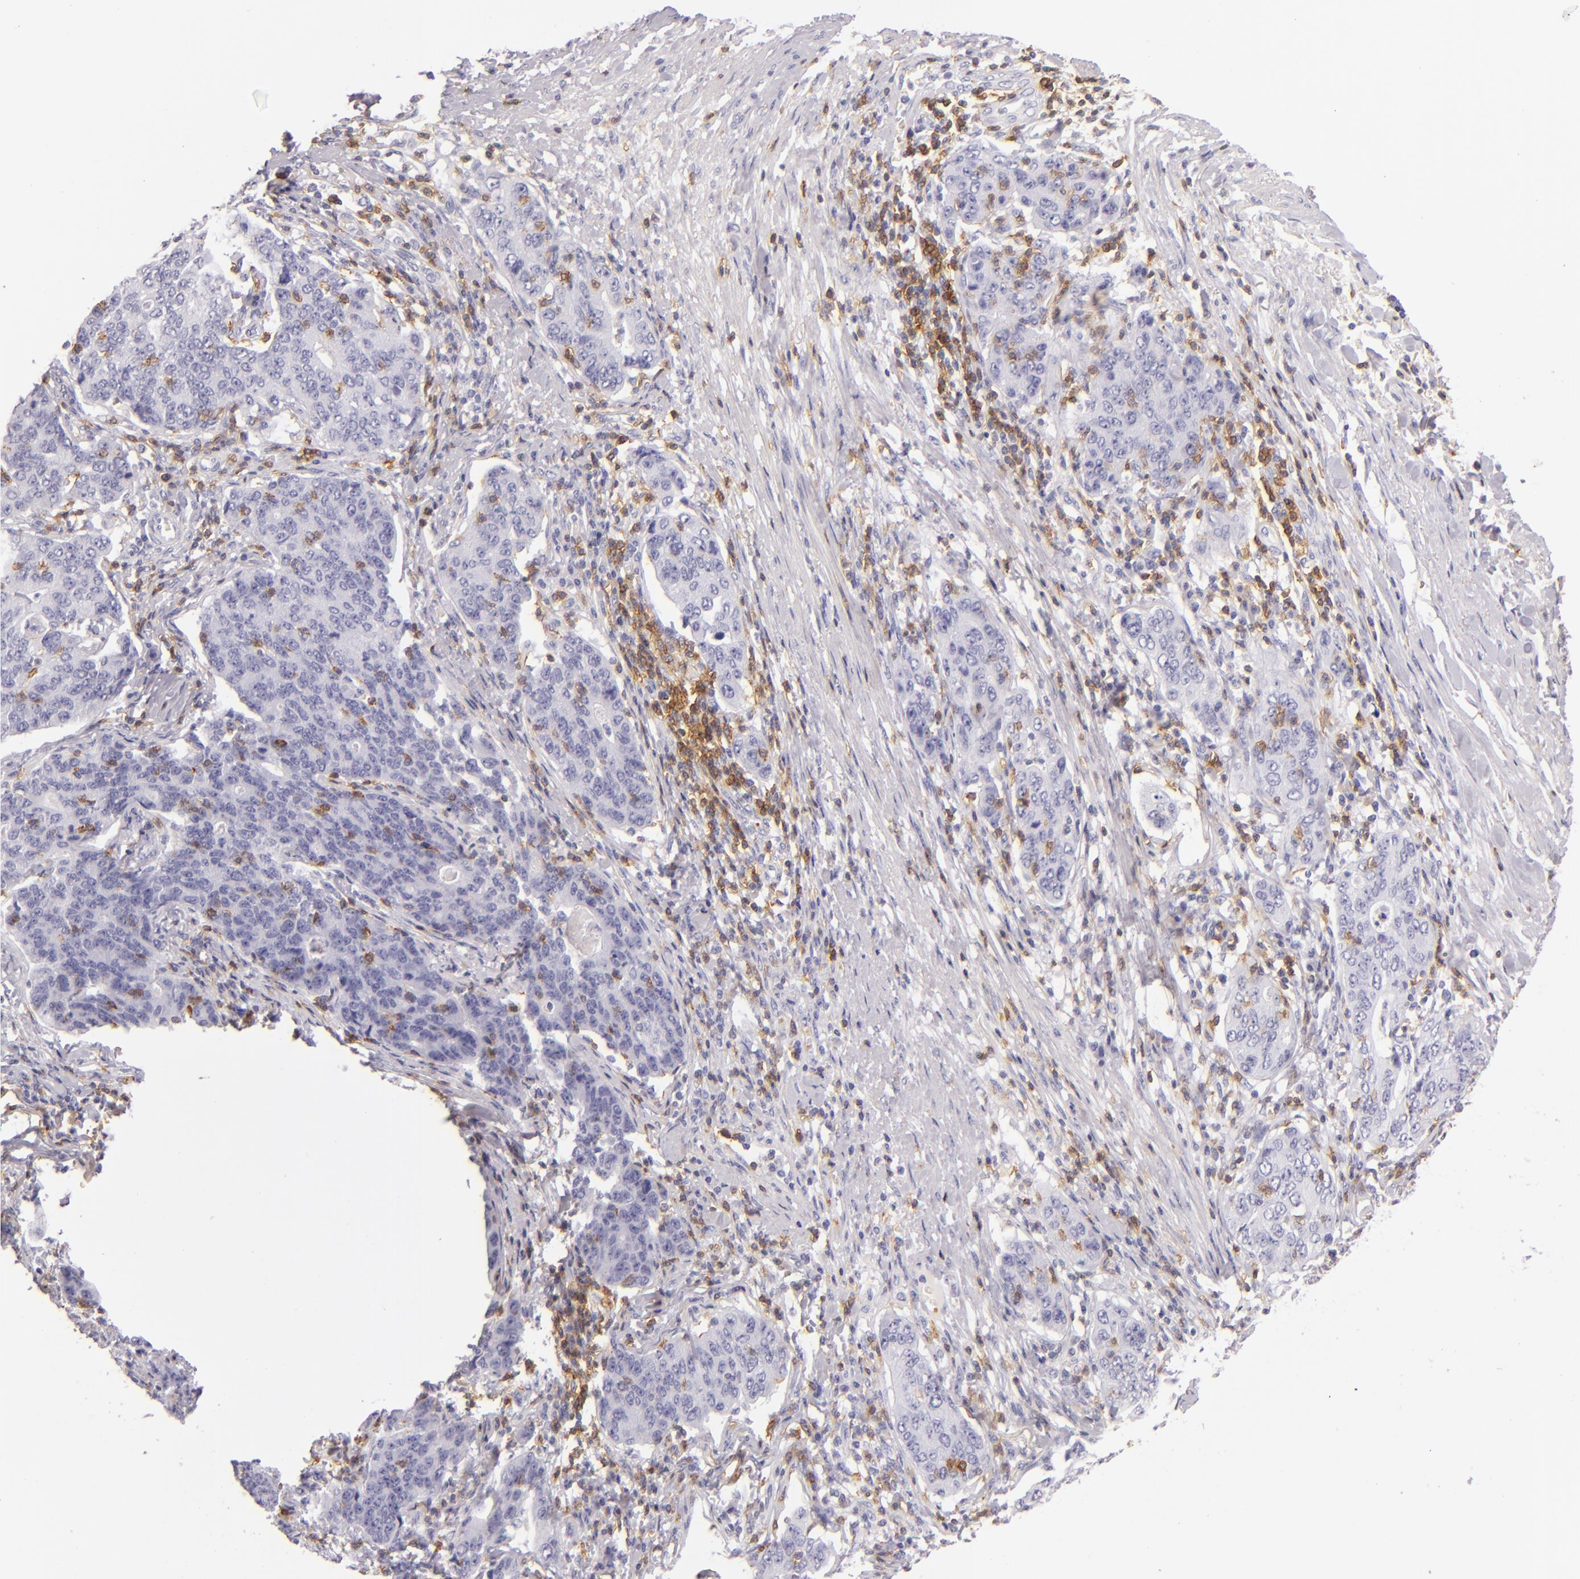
{"staining": {"intensity": "negative", "quantity": "none", "location": "none"}, "tissue": "stomach cancer", "cell_type": "Tumor cells", "image_type": "cancer", "snomed": [{"axis": "morphology", "description": "Adenocarcinoma, NOS"}, {"axis": "topography", "description": "Esophagus"}, {"axis": "topography", "description": "Stomach"}], "caption": "Human stomach cancer stained for a protein using IHC displays no positivity in tumor cells.", "gene": "LAT", "patient": {"sex": "male", "age": 74}}